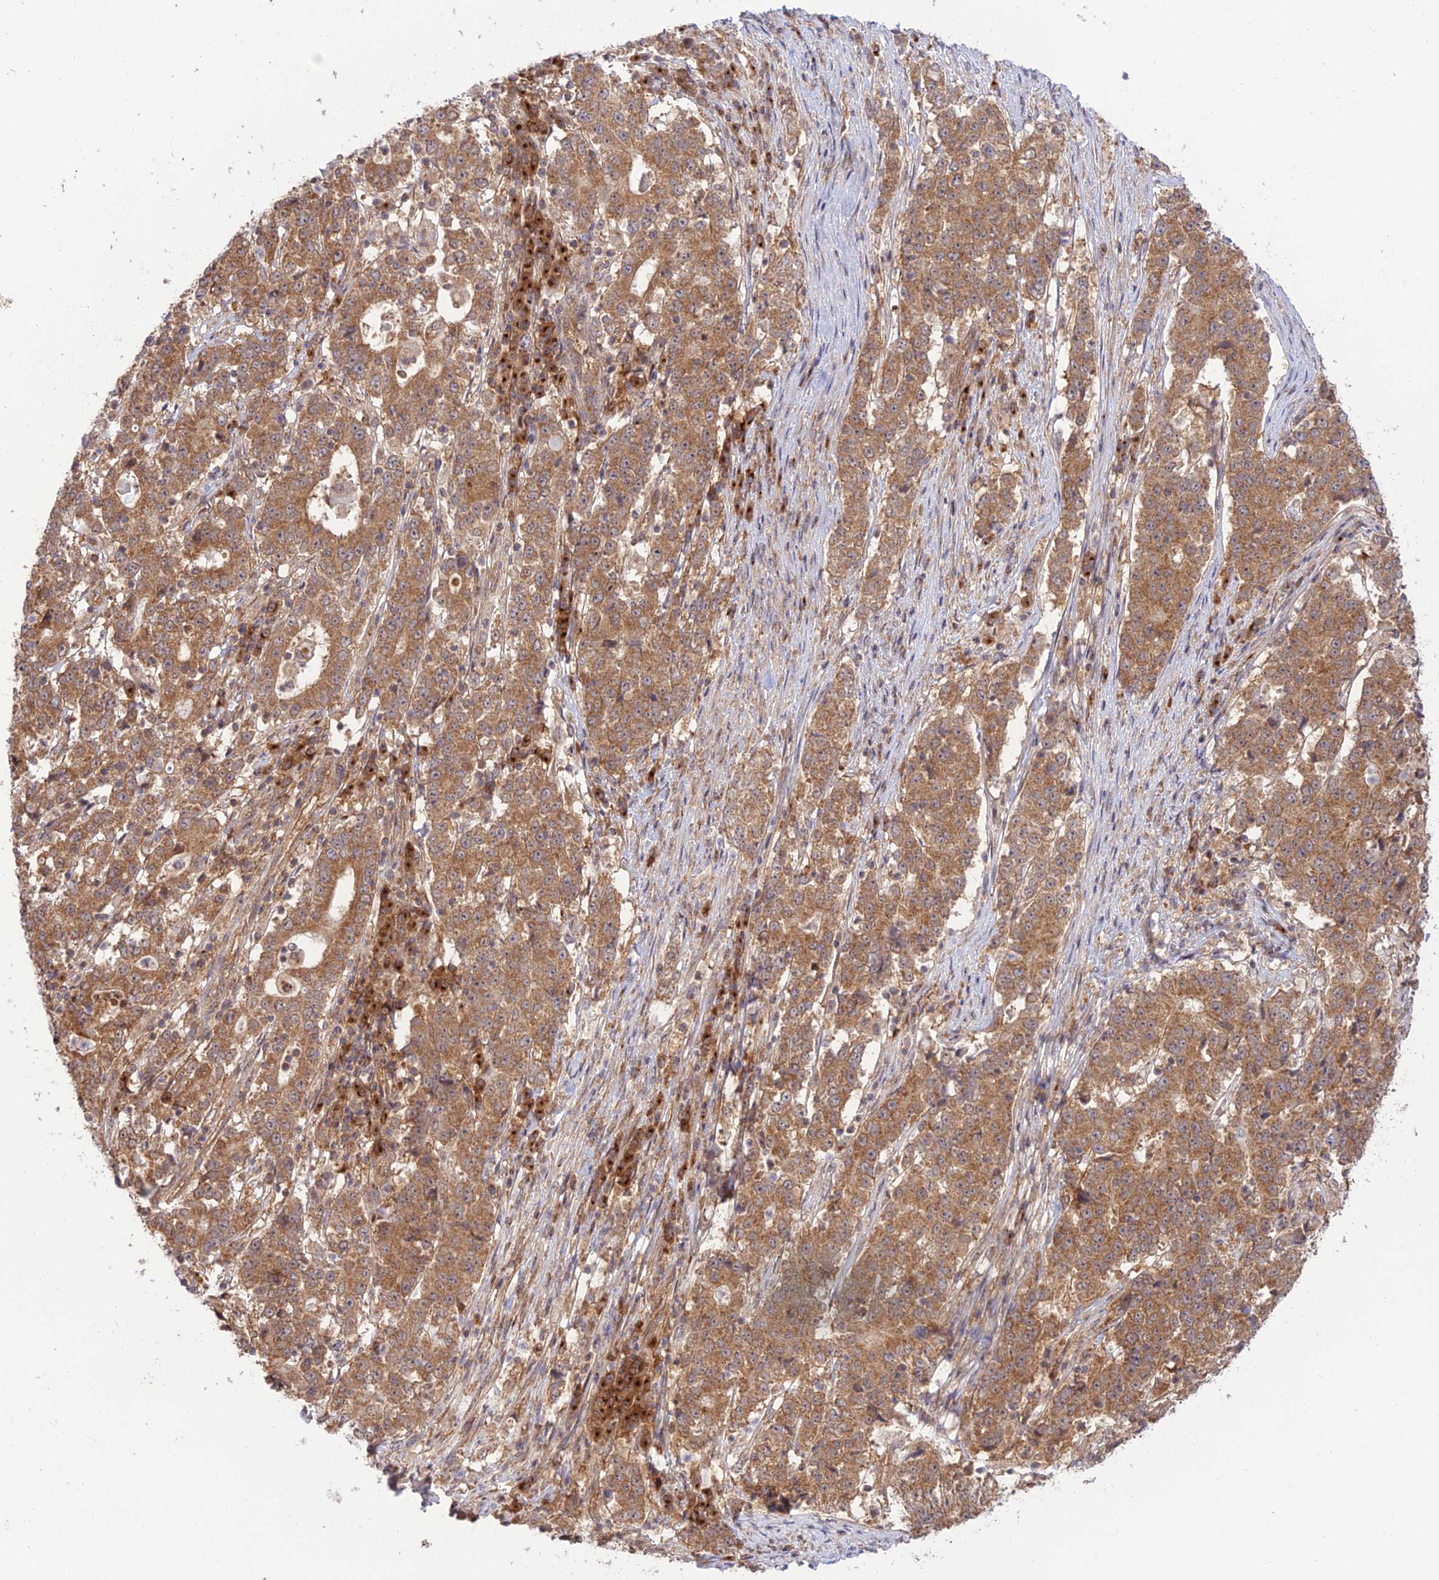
{"staining": {"intensity": "moderate", "quantity": ">75%", "location": "cytoplasmic/membranous"}, "tissue": "stomach cancer", "cell_type": "Tumor cells", "image_type": "cancer", "snomed": [{"axis": "morphology", "description": "Adenocarcinoma, NOS"}, {"axis": "topography", "description": "Stomach"}], "caption": "A brown stain shows moderate cytoplasmic/membranous staining of a protein in human stomach adenocarcinoma tumor cells.", "gene": "GOLGA3", "patient": {"sex": "male", "age": 59}}